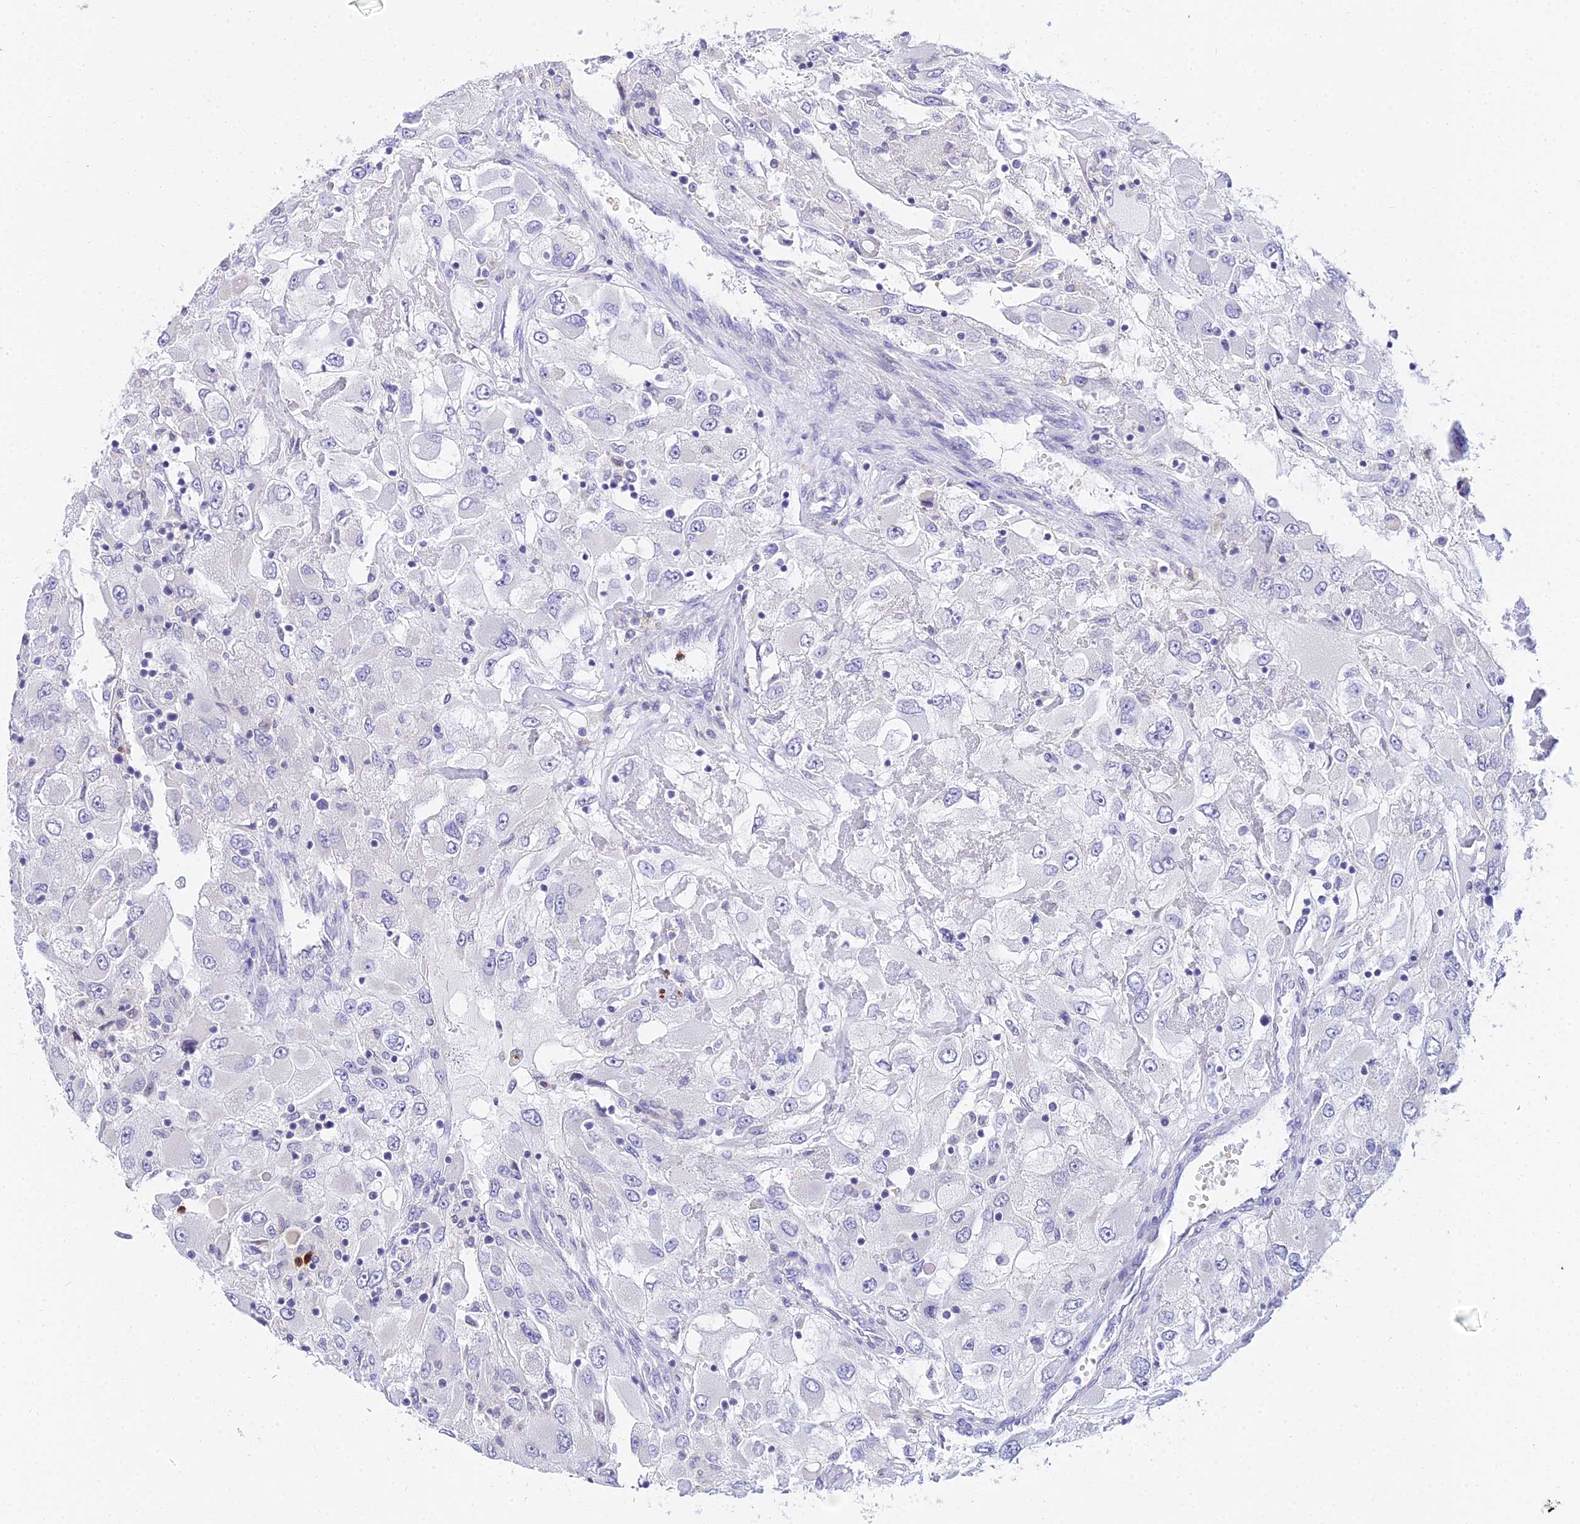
{"staining": {"intensity": "negative", "quantity": "none", "location": "none"}, "tissue": "renal cancer", "cell_type": "Tumor cells", "image_type": "cancer", "snomed": [{"axis": "morphology", "description": "Adenocarcinoma, NOS"}, {"axis": "topography", "description": "Kidney"}], "caption": "This is a image of IHC staining of renal adenocarcinoma, which shows no staining in tumor cells.", "gene": "VWC2L", "patient": {"sex": "female", "age": 52}}